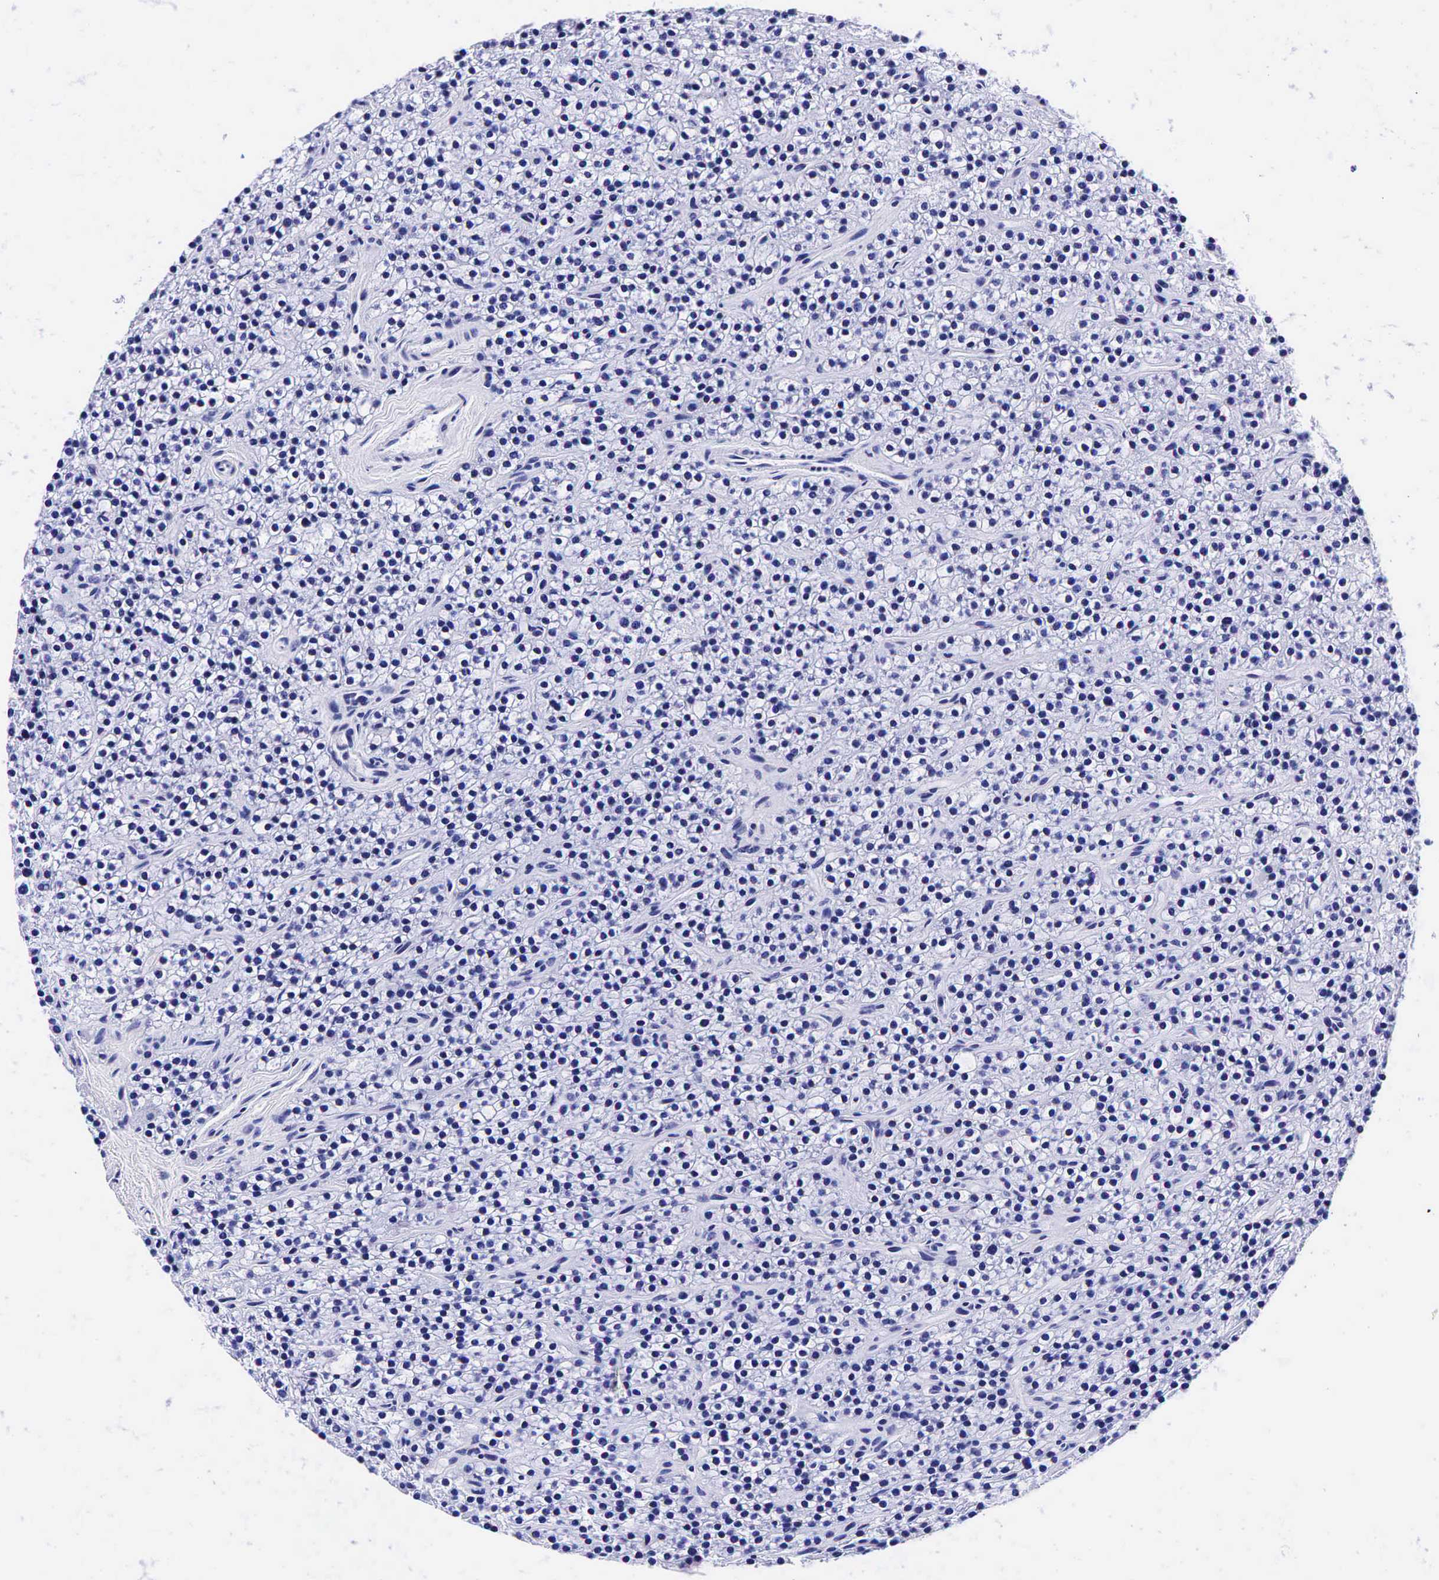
{"staining": {"intensity": "negative", "quantity": "none", "location": "none"}, "tissue": "parathyroid gland", "cell_type": "Glandular cells", "image_type": "normal", "snomed": [{"axis": "morphology", "description": "Normal tissue, NOS"}, {"axis": "topography", "description": "Parathyroid gland"}], "caption": "The immunohistochemistry image has no significant positivity in glandular cells of parathyroid gland.", "gene": "GAST", "patient": {"sex": "female", "age": 54}}